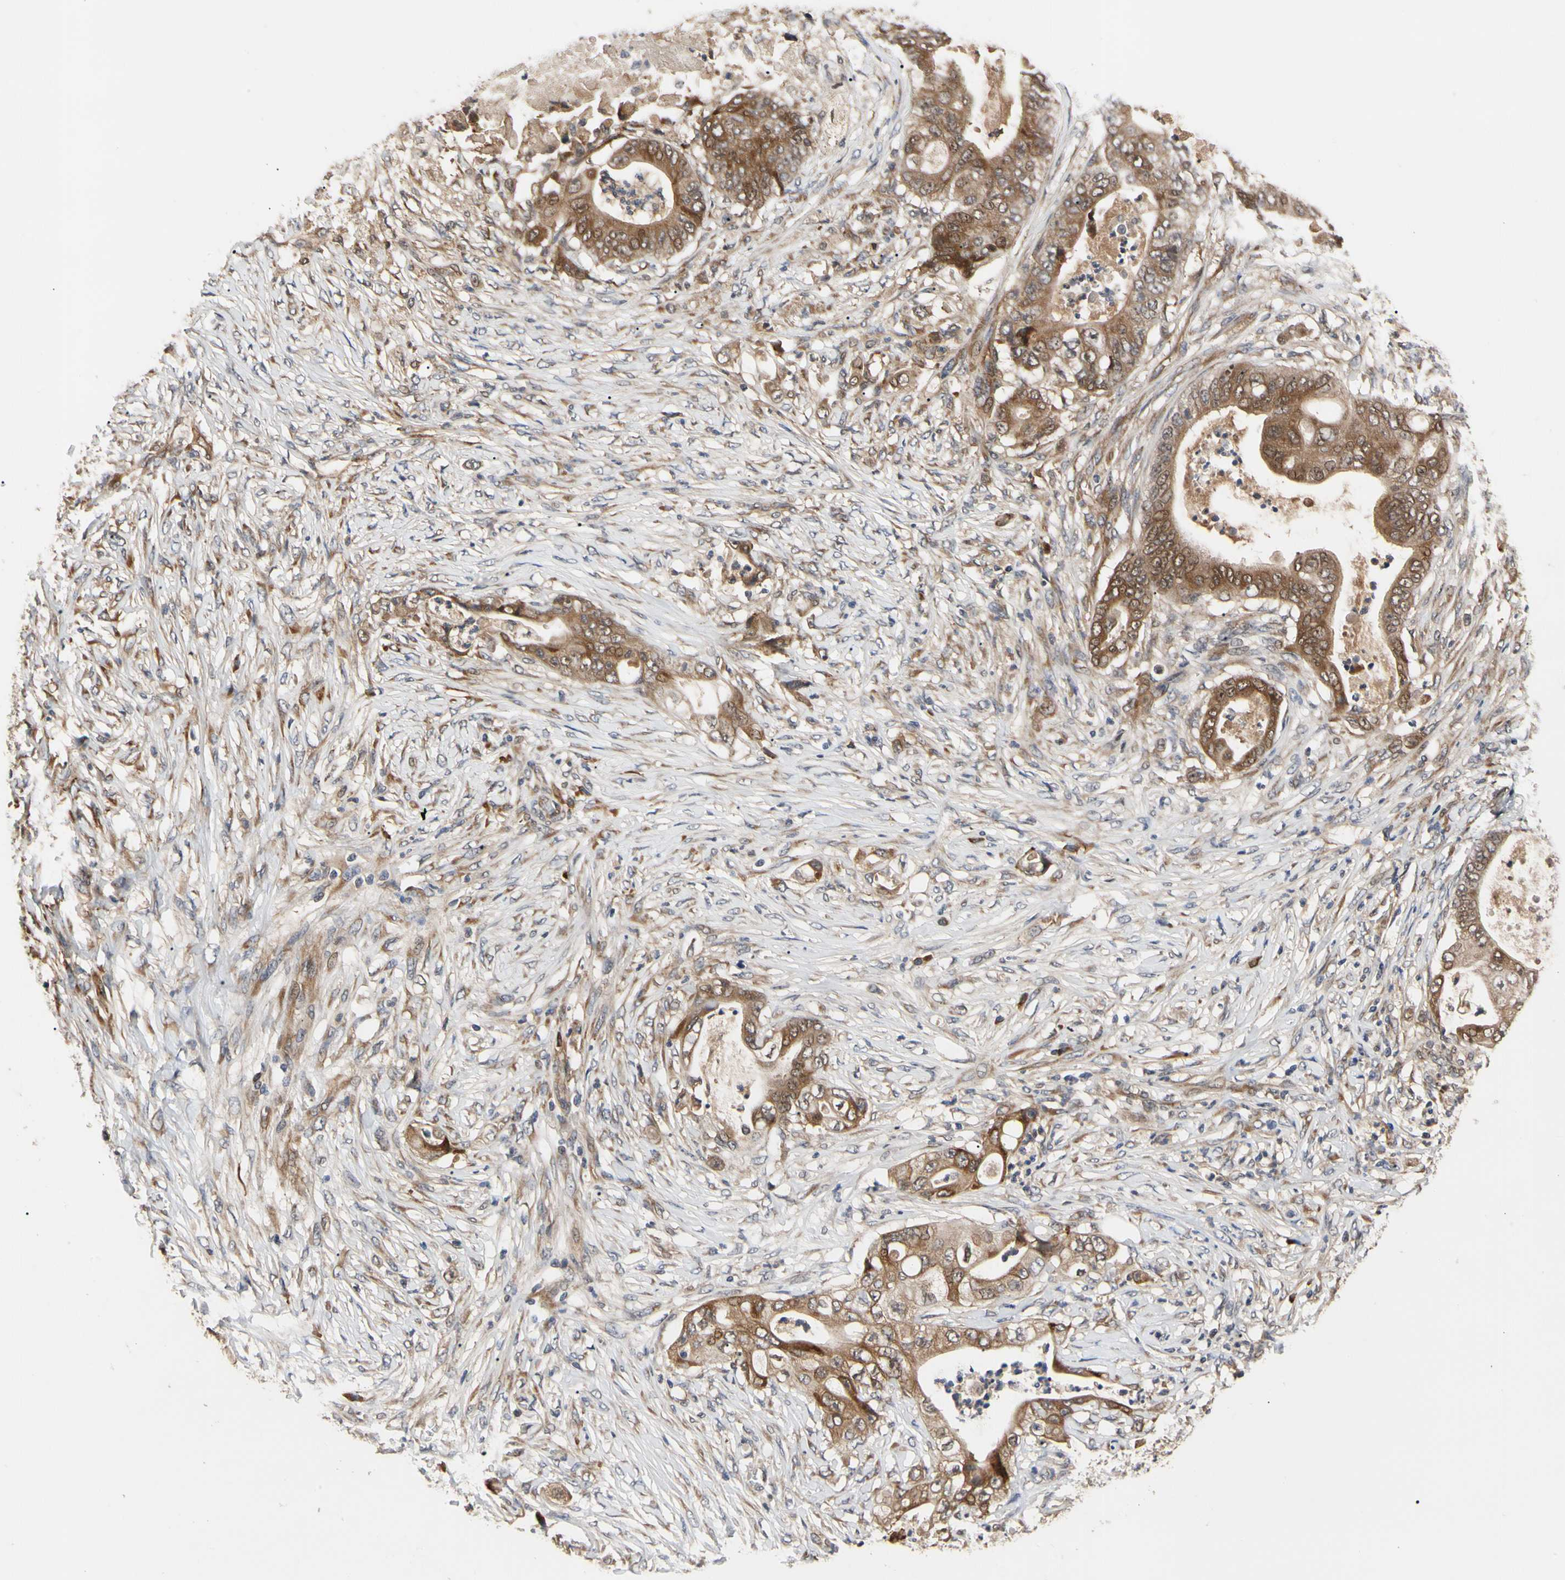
{"staining": {"intensity": "strong", "quantity": ">75%", "location": "cytoplasmic/membranous"}, "tissue": "stomach cancer", "cell_type": "Tumor cells", "image_type": "cancer", "snomed": [{"axis": "morphology", "description": "Adenocarcinoma, NOS"}, {"axis": "topography", "description": "Stomach"}], "caption": "Immunohistochemistry (IHC) micrograph of neoplastic tissue: human stomach cancer (adenocarcinoma) stained using immunohistochemistry shows high levels of strong protein expression localized specifically in the cytoplasmic/membranous of tumor cells, appearing as a cytoplasmic/membranous brown color.", "gene": "CYTIP", "patient": {"sex": "female", "age": 73}}